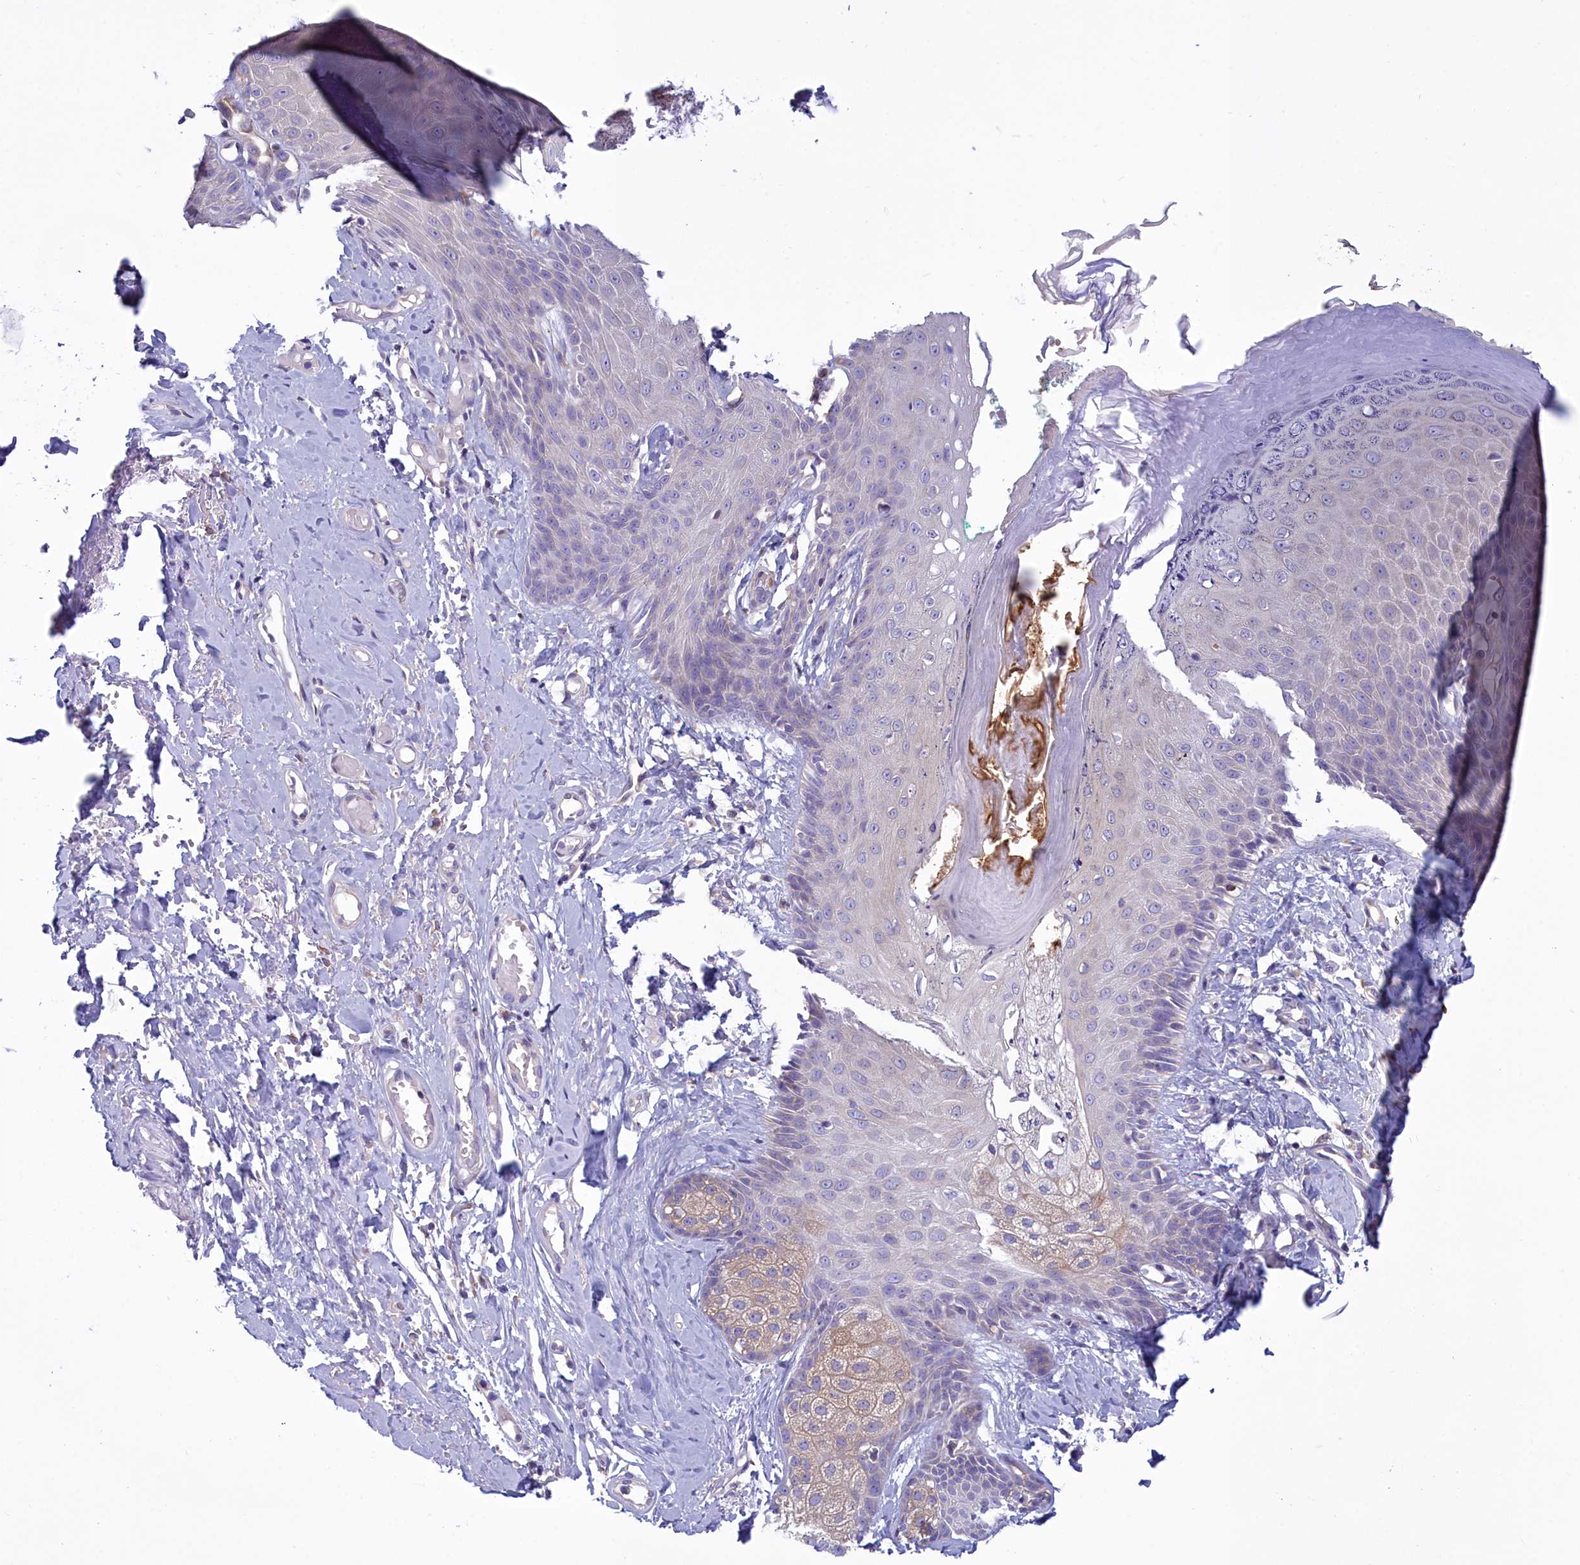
{"staining": {"intensity": "weak", "quantity": "25%-75%", "location": "cytoplasmic/membranous"}, "tissue": "skin", "cell_type": "Epidermal cells", "image_type": "normal", "snomed": [{"axis": "morphology", "description": "Normal tissue, NOS"}, {"axis": "topography", "description": "Anal"}], "caption": "Immunohistochemical staining of unremarkable human skin exhibits low levels of weak cytoplasmic/membranous expression in approximately 25%-75% of epidermal cells. (IHC, brightfield microscopy, high magnification).", "gene": "HM13", "patient": {"sex": "male", "age": 78}}